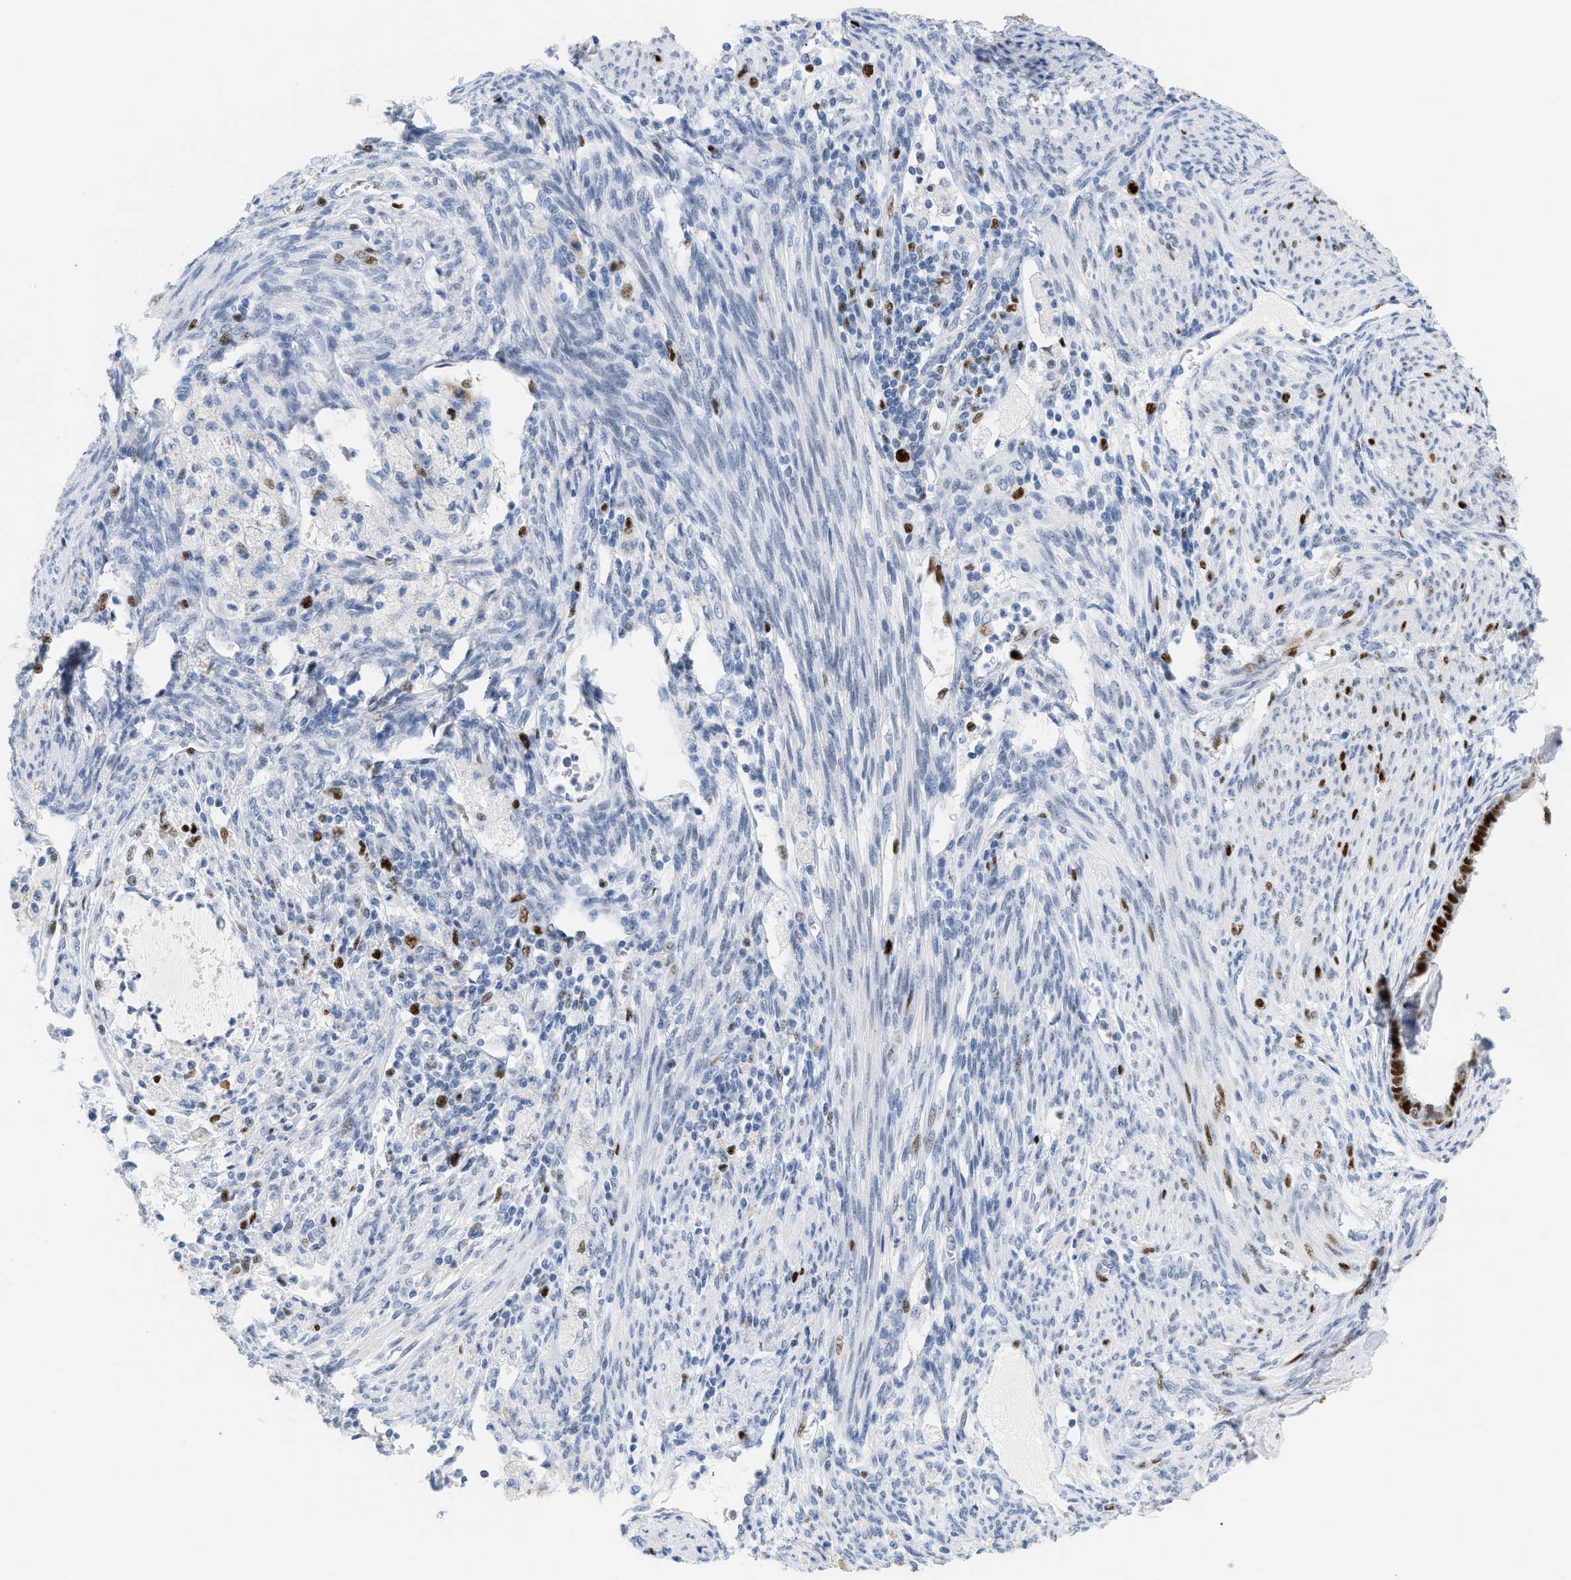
{"staining": {"intensity": "strong", "quantity": "25%-75%", "location": "nuclear"}, "tissue": "cervical cancer", "cell_type": "Tumor cells", "image_type": "cancer", "snomed": [{"axis": "morphology", "description": "Normal tissue, NOS"}, {"axis": "morphology", "description": "Adenocarcinoma, NOS"}, {"axis": "topography", "description": "Cervix"}, {"axis": "topography", "description": "Endometrium"}], "caption": "Protein expression analysis of human cervical cancer reveals strong nuclear staining in approximately 25%-75% of tumor cells. Immunohistochemistry (ihc) stains the protein in brown and the nuclei are stained blue.", "gene": "MCM7", "patient": {"sex": "female", "age": 86}}